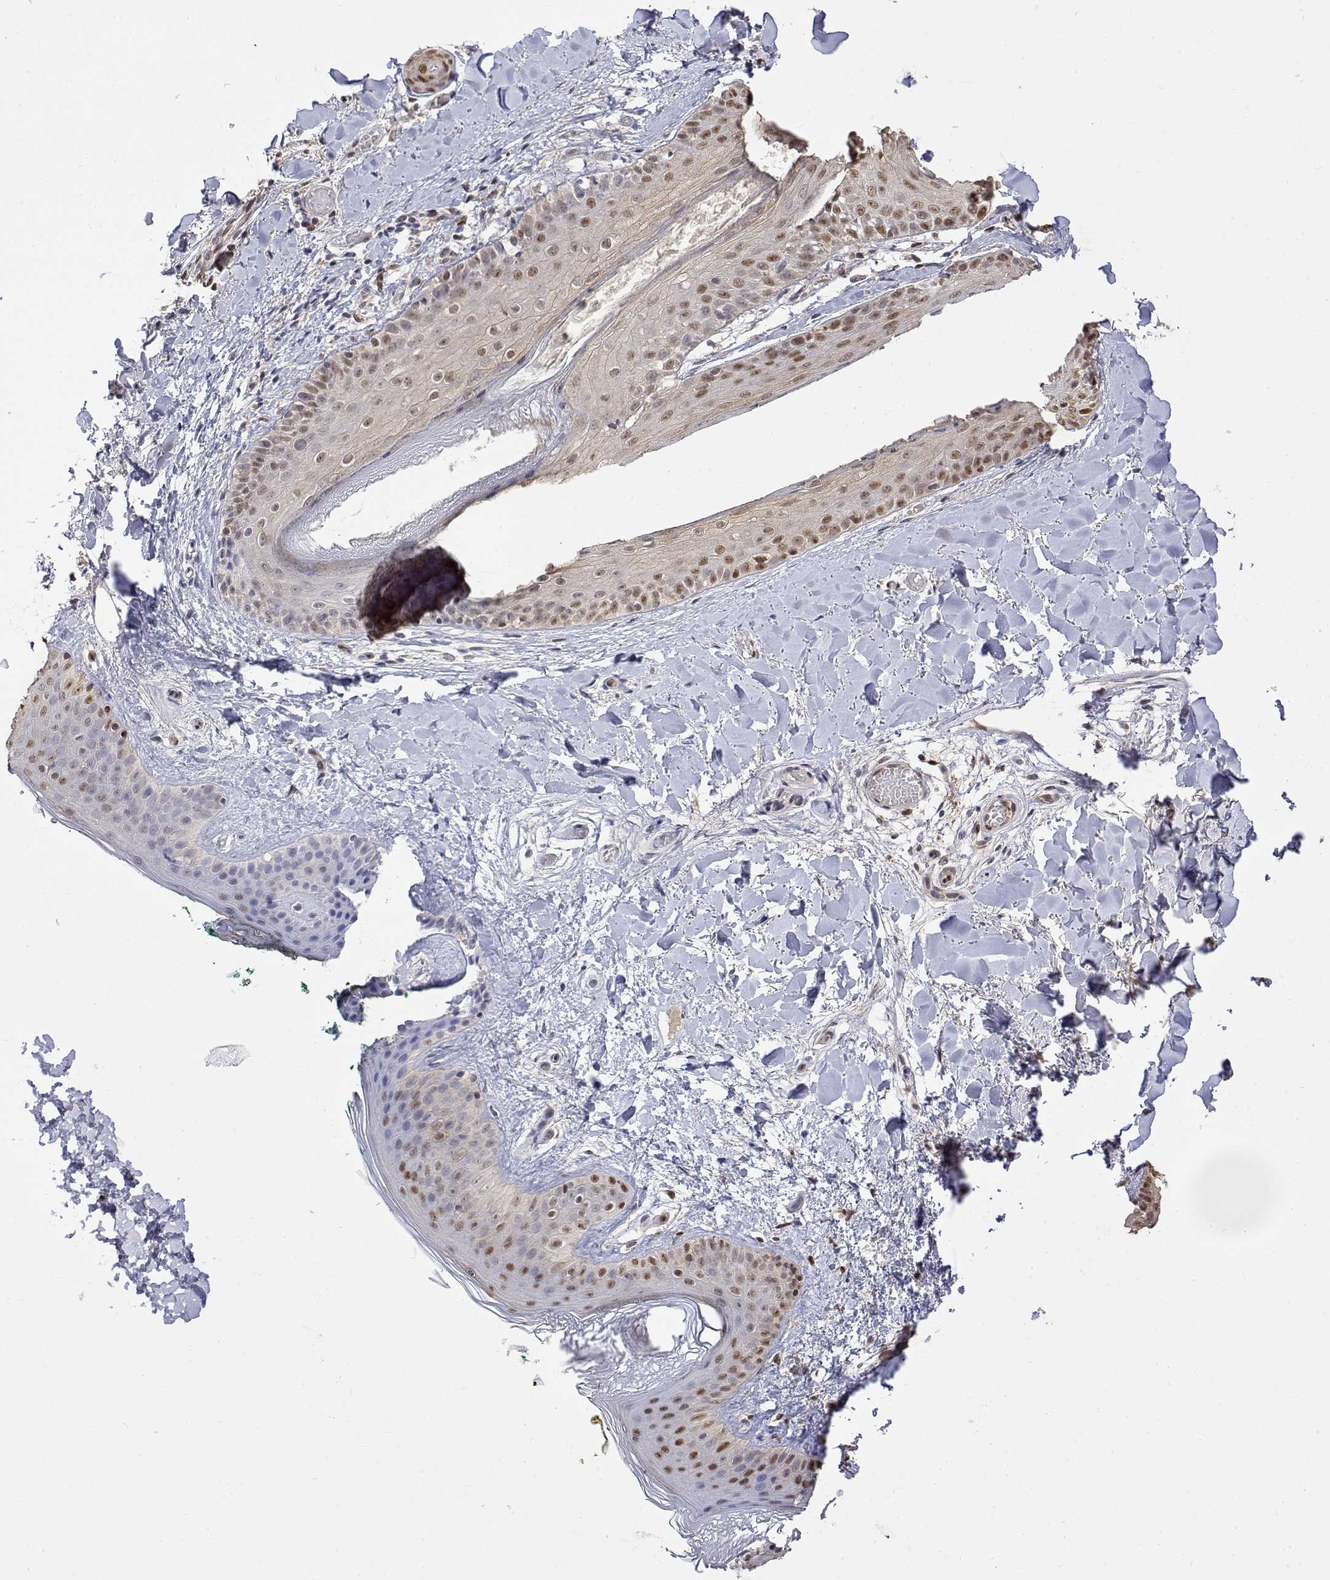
{"staining": {"intensity": "weak", "quantity": ">75%", "location": "nuclear"}, "tissue": "skin", "cell_type": "Fibroblasts", "image_type": "normal", "snomed": [{"axis": "morphology", "description": "Normal tissue, NOS"}, {"axis": "topography", "description": "Skin"}], "caption": "An IHC photomicrograph of normal tissue is shown. Protein staining in brown shows weak nuclear positivity in skin within fibroblasts.", "gene": "TPI1", "patient": {"sex": "female", "age": 34}}